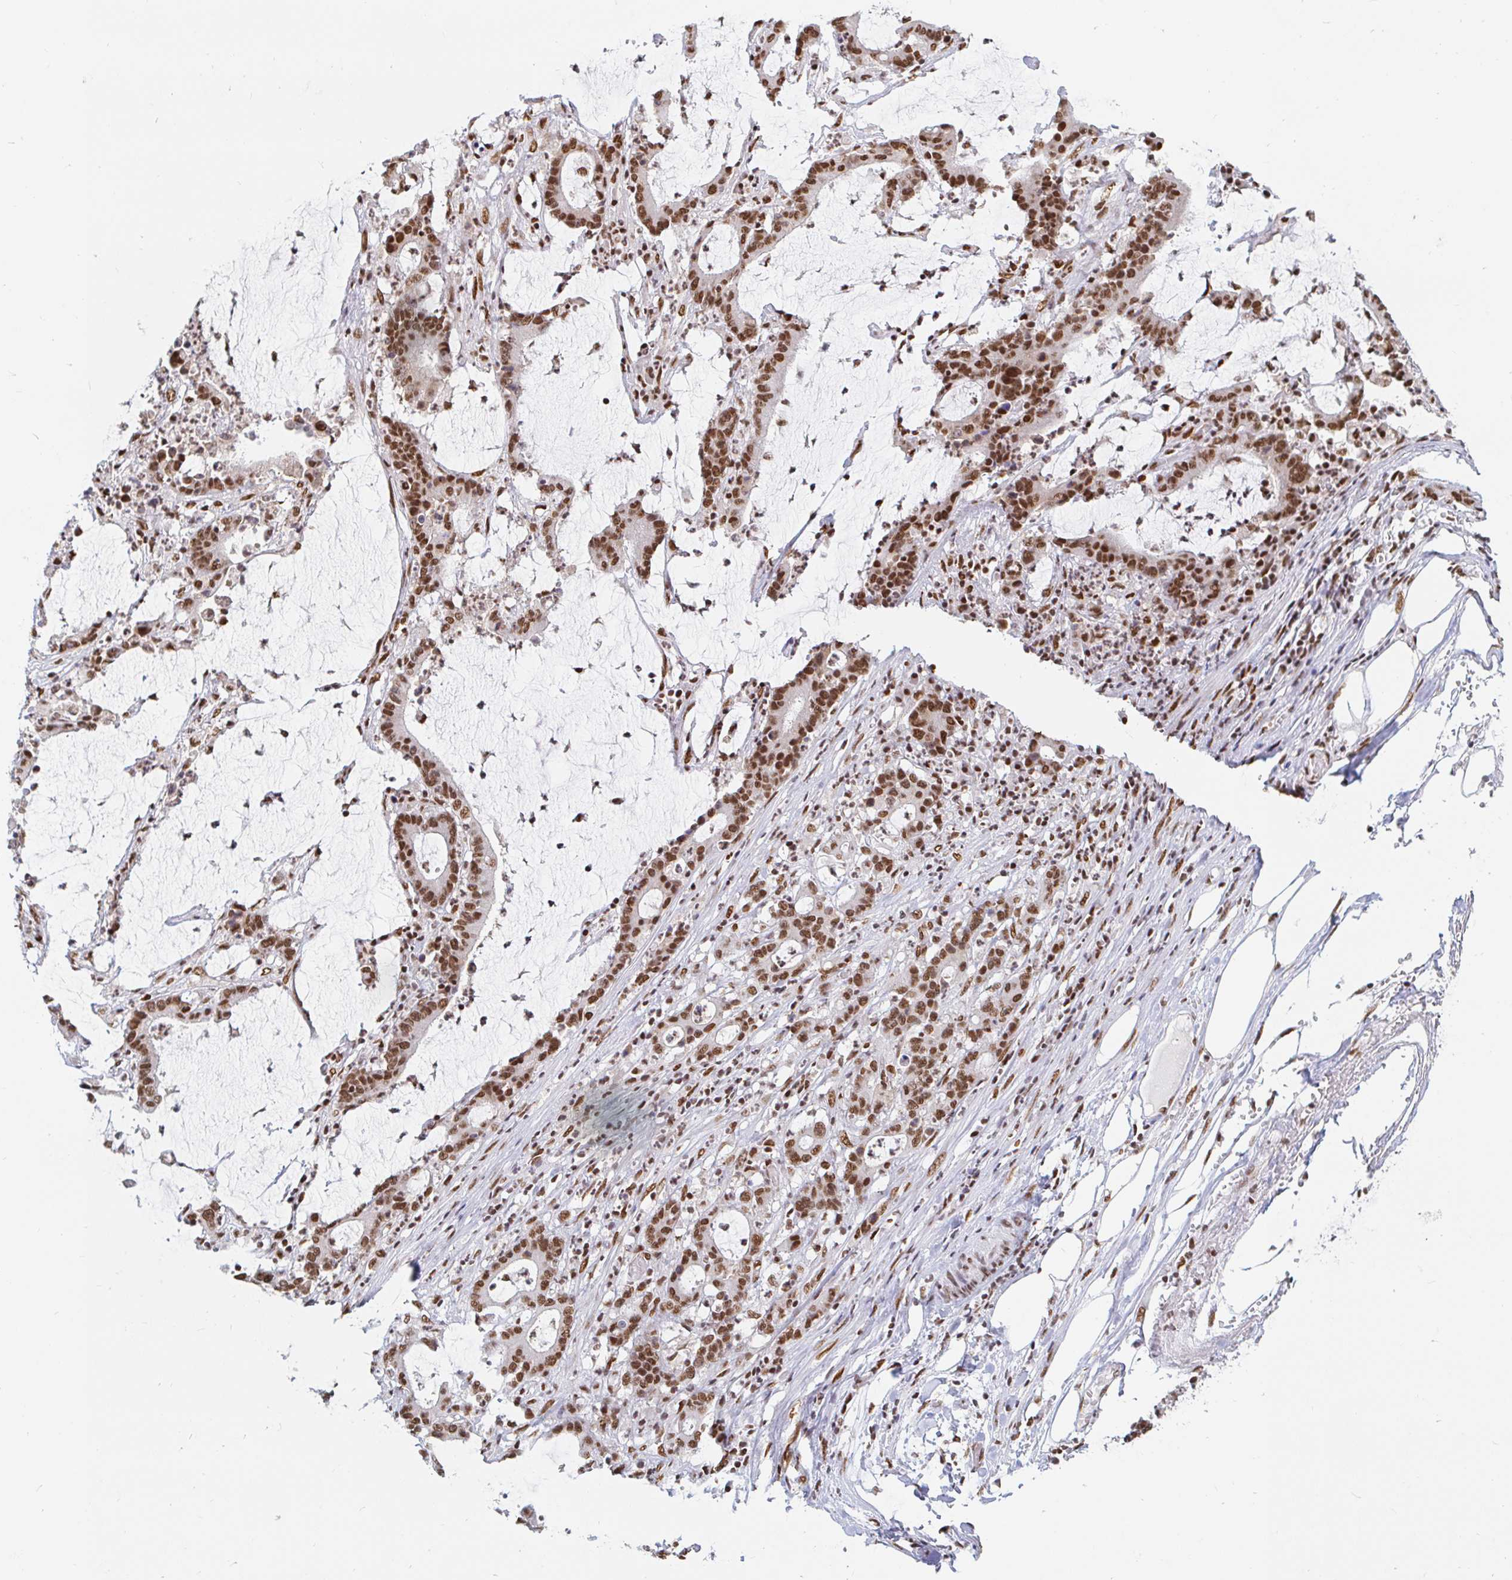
{"staining": {"intensity": "moderate", "quantity": ">75%", "location": "nuclear"}, "tissue": "stomach cancer", "cell_type": "Tumor cells", "image_type": "cancer", "snomed": [{"axis": "morphology", "description": "Adenocarcinoma, NOS"}, {"axis": "topography", "description": "Stomach, upper"}], "caption": "Stomach cancer tissue demonstrates moderate nuclear staining in approximately >75% of tumor cells (DAB (3,3'-diaminobenzidine) = brown stain, brightfield microscopy at high magnification).", "gene": "RBMX", "patient": {"sex": "male", "age": 68}}